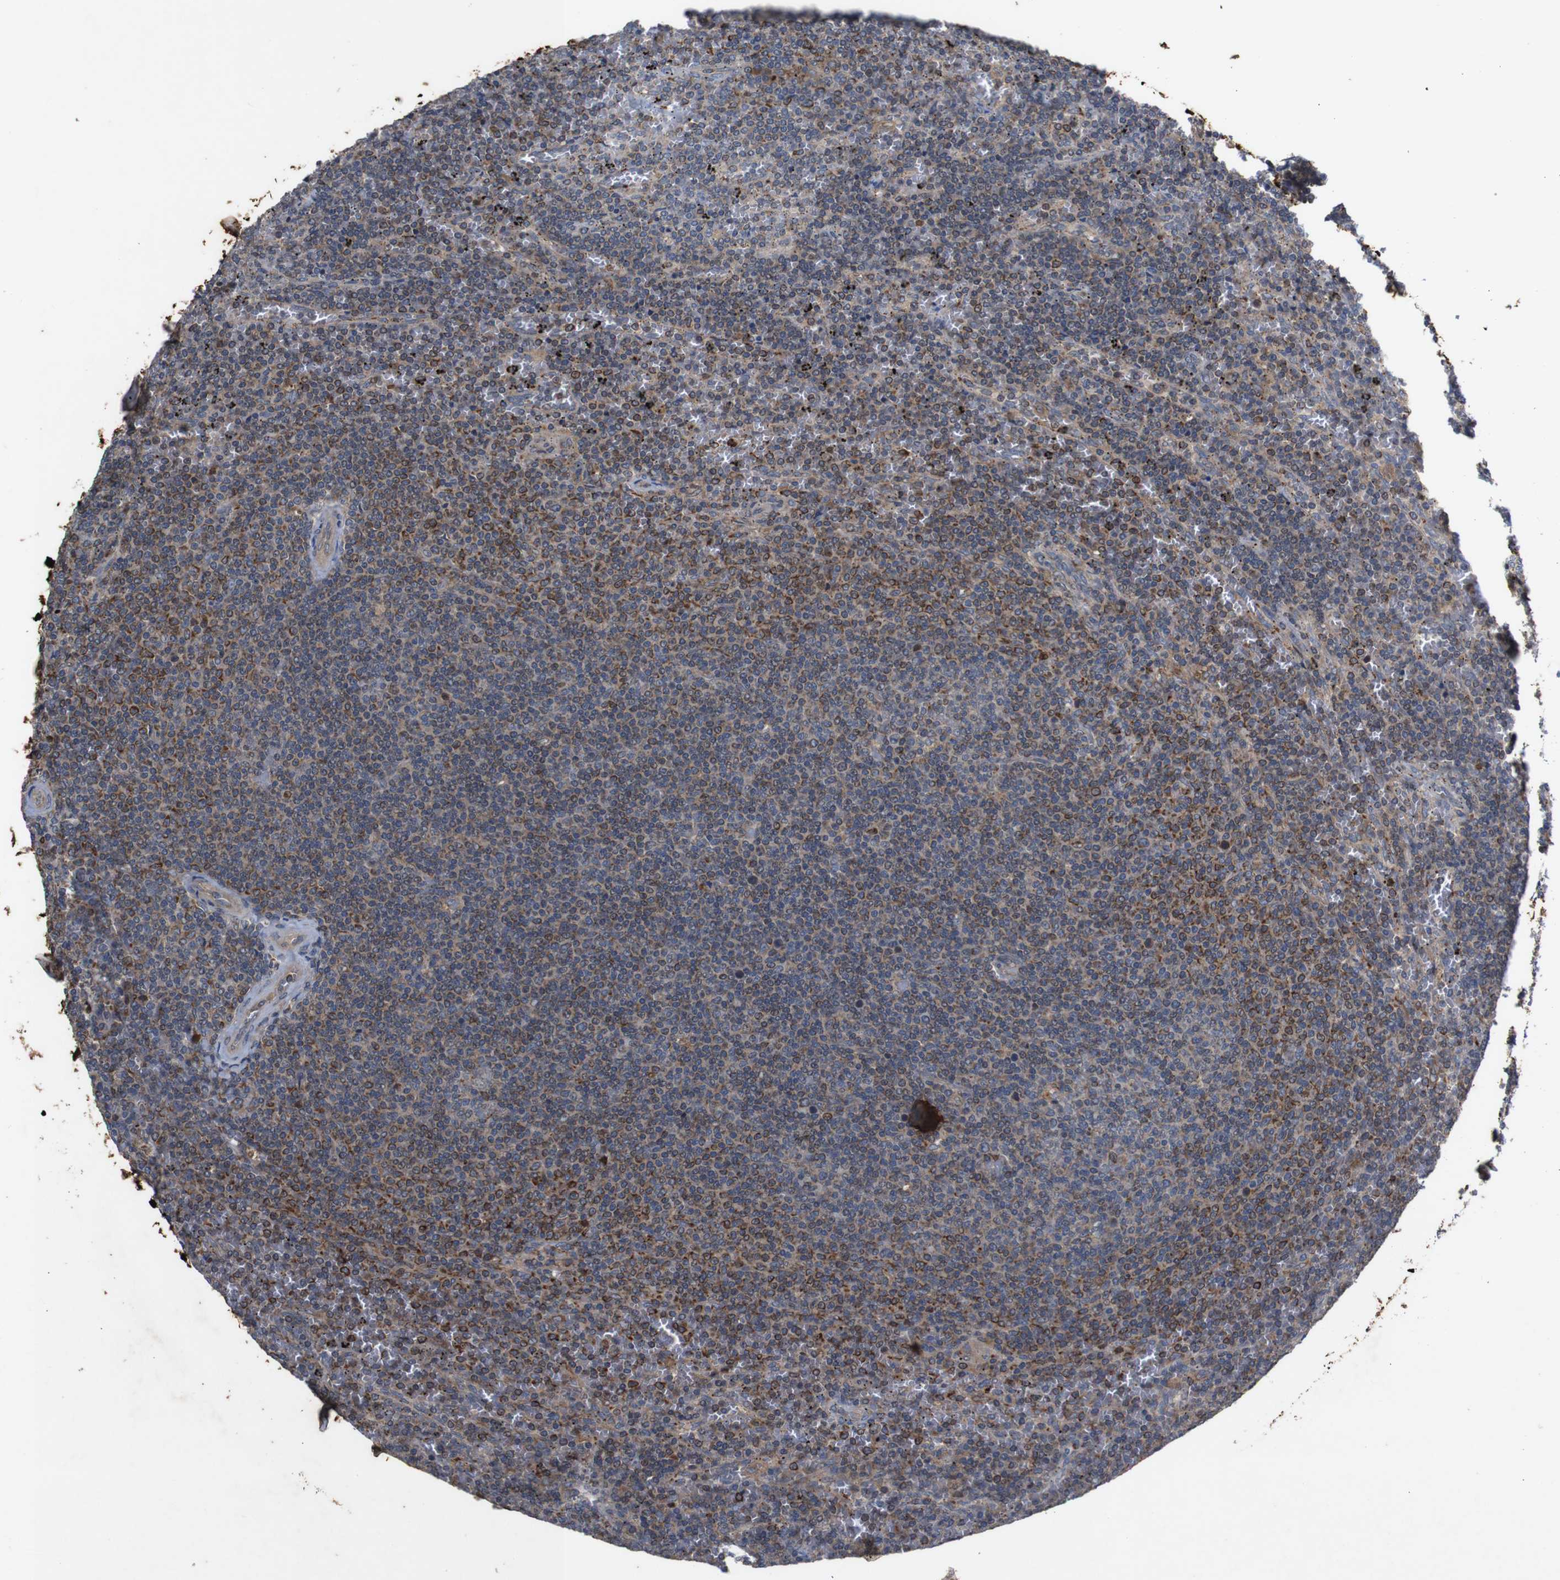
{"staining": {"intensity": "moderate", "quantity": "25%-75%", "location": "cytoplasmic/membranous"}, "tissue": "lymphoma", "cell_type": "Tumor cells", "image_type": "cancer", "snomed": [{"axis": "morphology", "description": "Malignant lymphoma, non-Hodgkin's type, Low grade"}, {"axis": "topography", "description": "Spleen"}], "caption": "An immunohistochemistry (IHC) photomicrograph of neoplastic tissue is shown. Protein staining in brown highlights moderate cytoplasmic/membranous positivity in lymphoma within tumor cells. The protein is shown in brown color, while the nuclei are stained blue.", "gene": "PTPN1", "patient": {"sex": "female", "age": 50}}